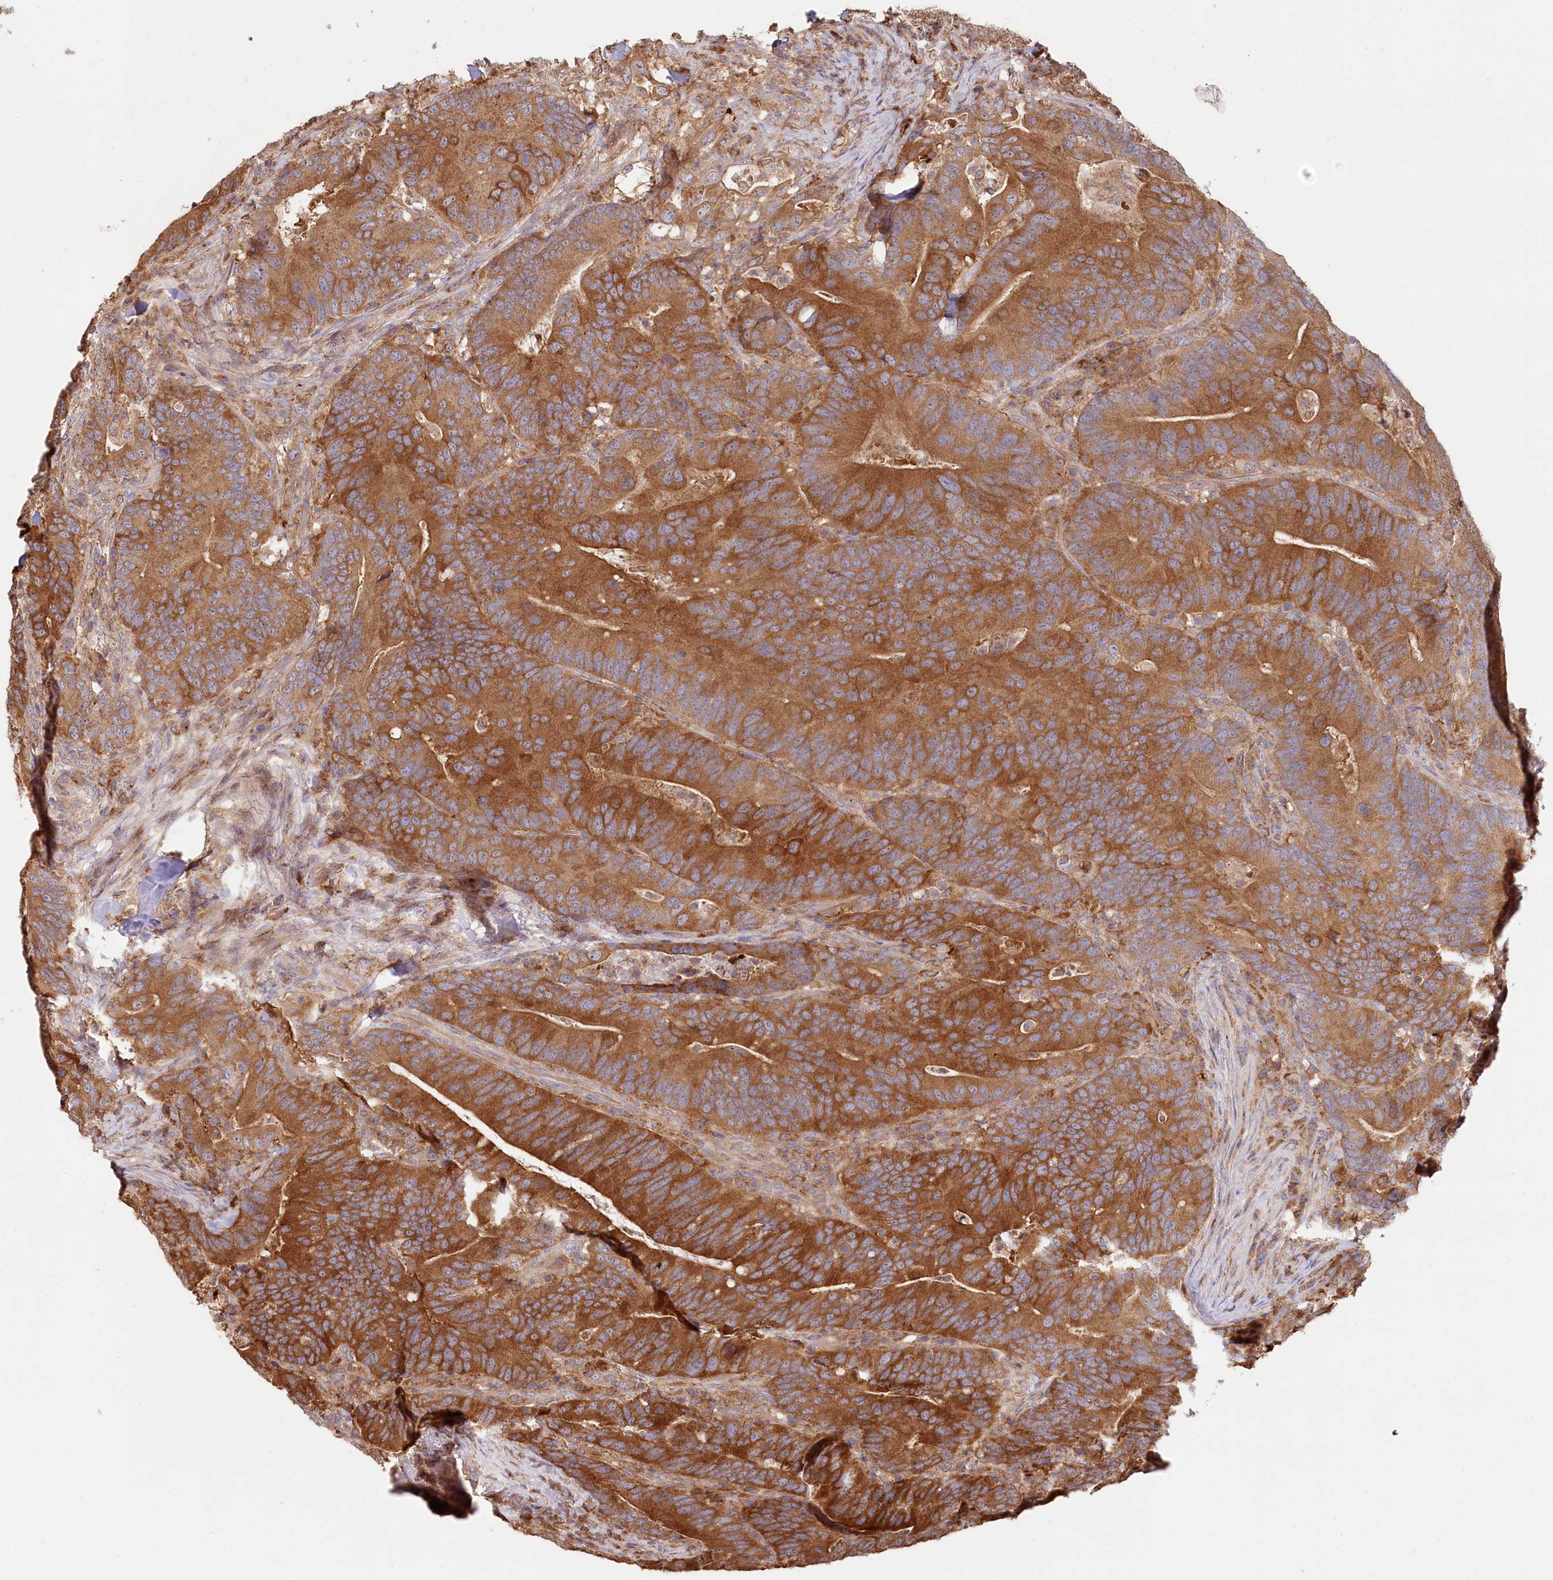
{"staining": {"intensity": "strong", "quantity": ">75%", "location": "cytoplasmic/membranous"}, "tissue": "colorectal cancer", "cell_type": "Tumor cells", "image_type": "cancer", "snomed": [{"axis": "morphology", "description": "Adenocarcinoma, NOS"}, {"axis": "topography", "description": "Colon"}], "caption": "Human colorectal cancer stained for a protein (brown) demonstrates strong cytoplasmic/membranous positive staining in approximately >75% of tumor cells.", "gene": "HAL", "patient": {"sex": "female", "age": 66}}